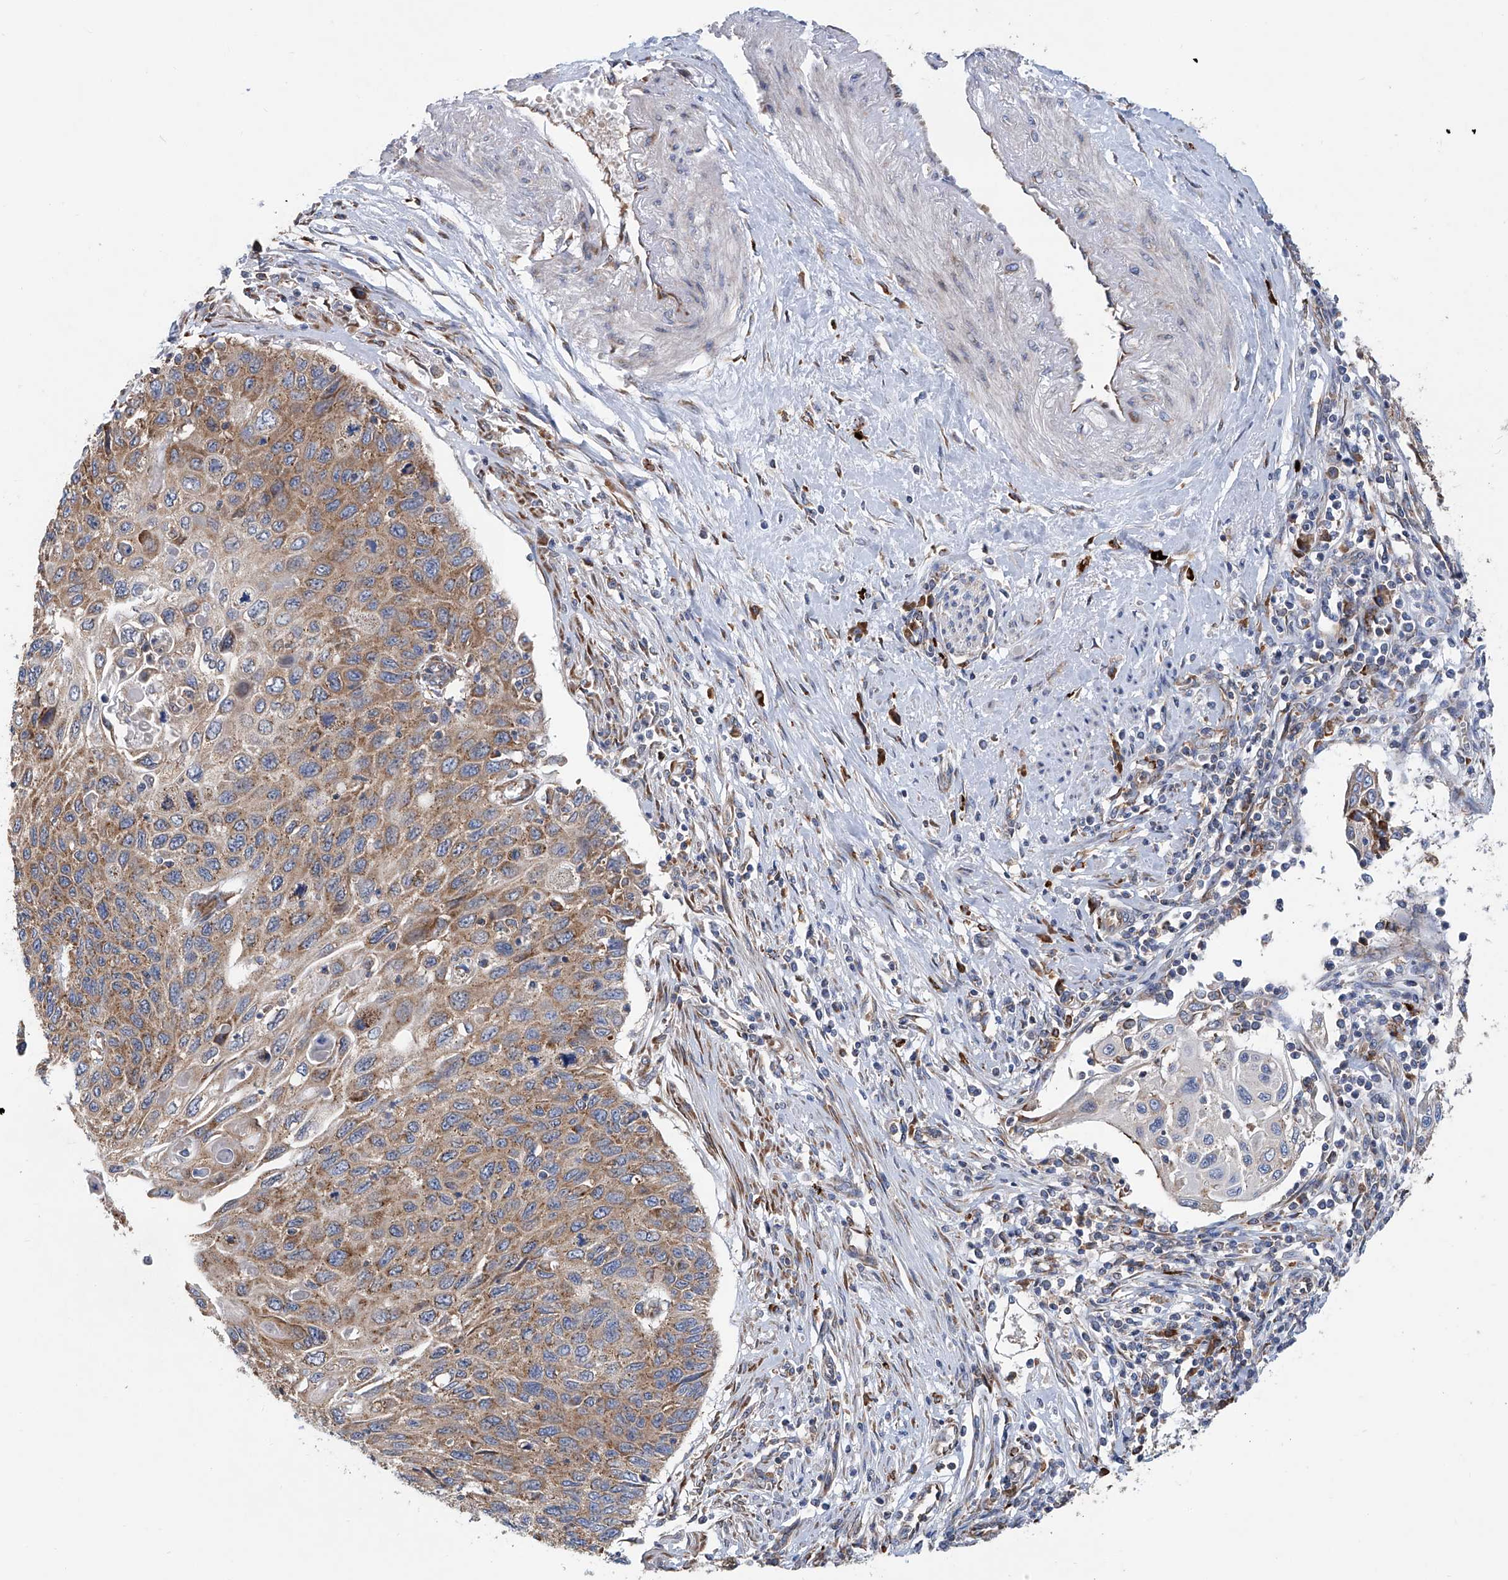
{"staining": {"intensity": "moderate", "quantity": ">75%", "location": "cytoplasmic/membranous"}, "tissue": "cervical cancer", "cell_type": "Tumor cells", "image_type": "cancer", "snomed": [{"axis": "morphology", "description": "Squamous cell carcinoma, NOS"}, {"axis": "topography", "description": "Cervix"}], "caption": "High-power microscopy captured an immunohistochemistry histopathology image of cervical cancer (squamous cell carcinoma), revealing moderate cytoplasmic/membranous staining in approximately >75% of tumor cells.", "gene": "SENP2", "patient": {"sex": "female", "age": 70}}